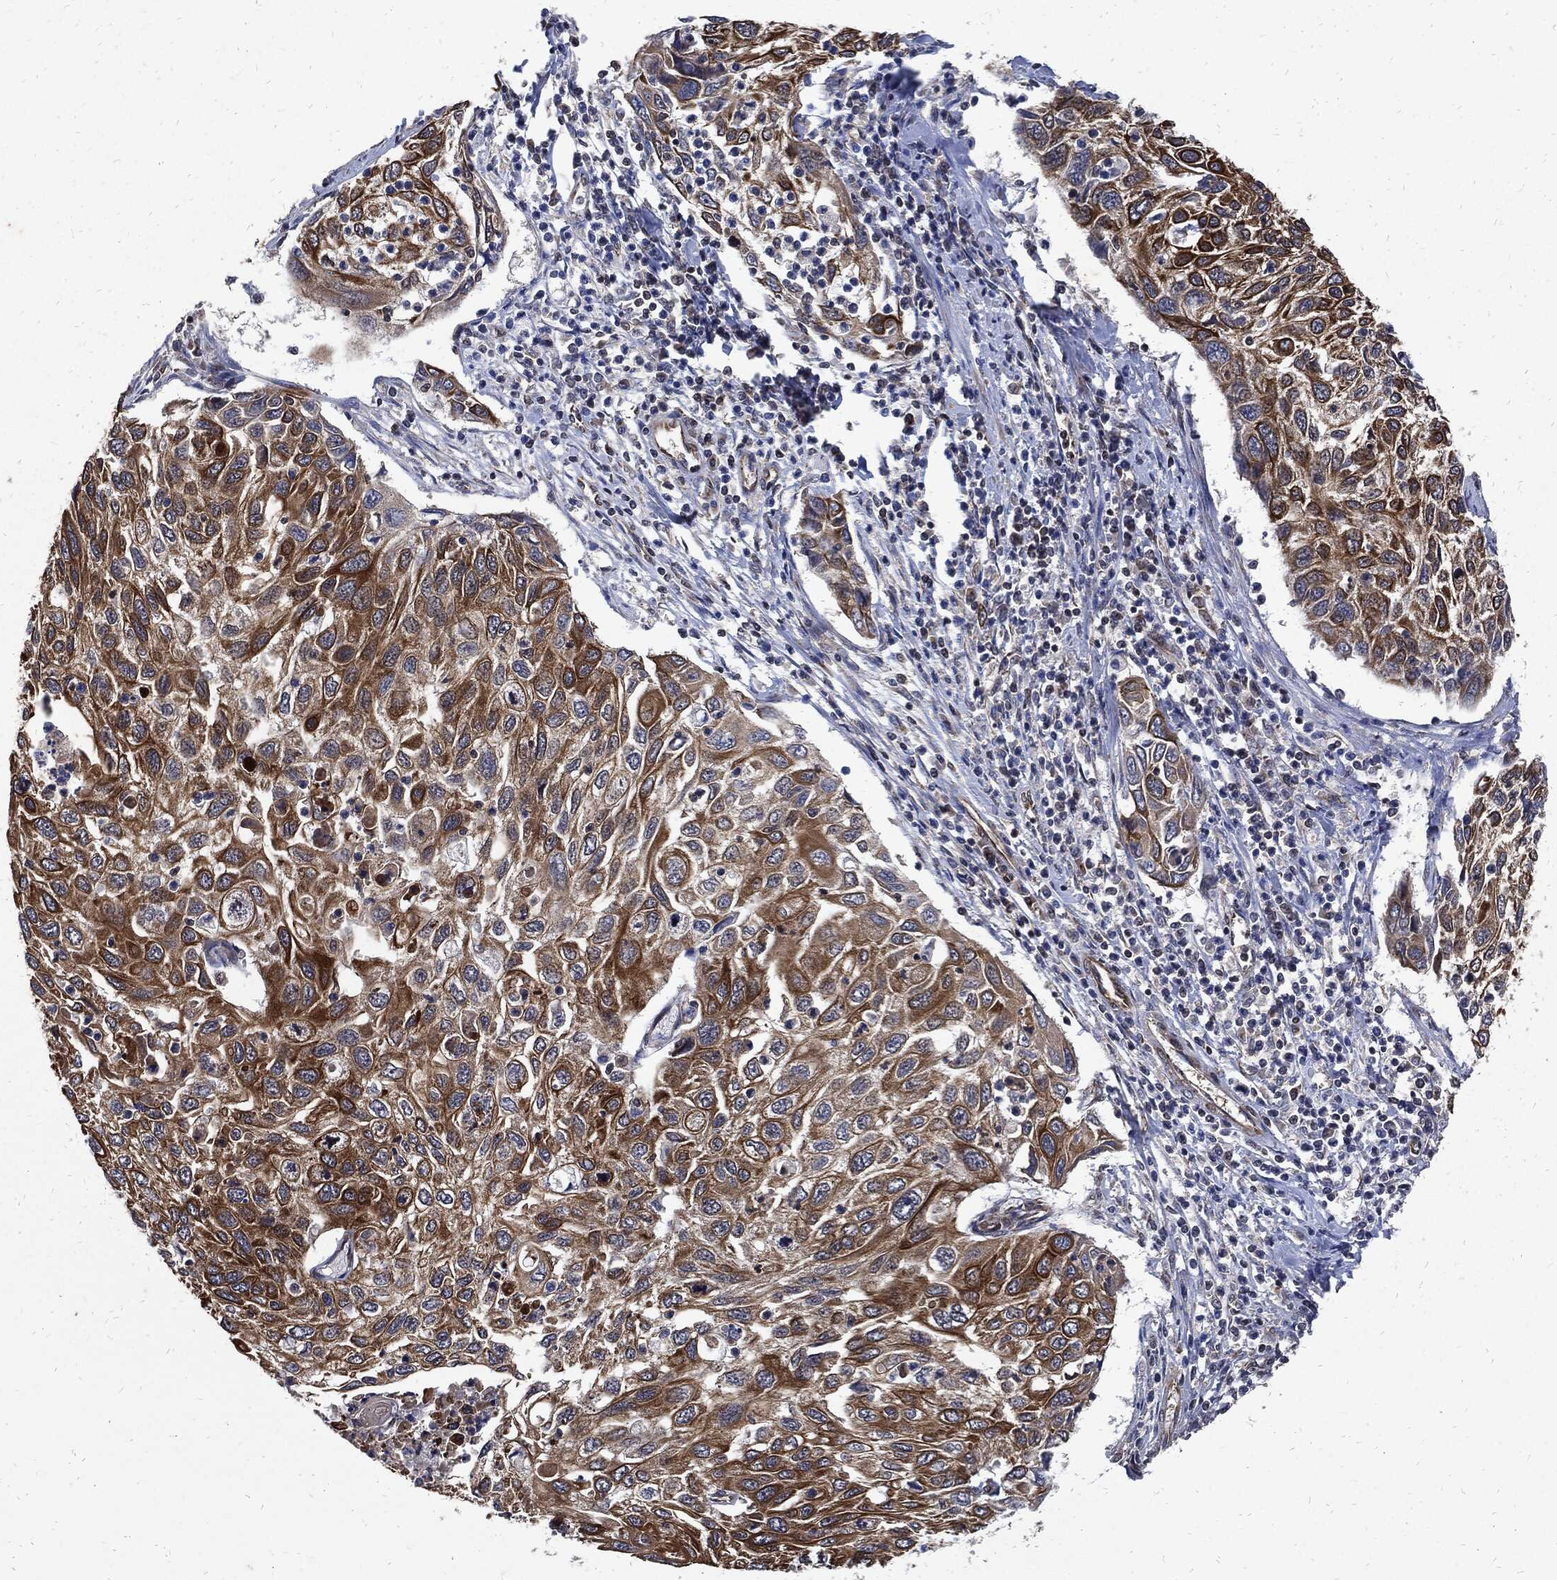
{"staining": {"intensity": "strong", "quantity": ">75%", "location": "cytoplasmic/membranous"}, "tissue": "cervical cancer", "cell_type": "Tumor cells", "image_type": "cancer", "snomed": [{"axis": "morphology", "description": "Squamous cell carcinoma, NOS"}, {"axis": "topography", "description": "Cervix"}], "caption": "Squamous cell carcinoma (cervical) was stained to show a protein in brown. There is high levels of strong cytoplasmic/membranous positivity in about >75% of tumor cells. The staining was performed using DAB (3,3'-diaminobenzidine) to visualize the protein expression in brown, while the nuclei were stained in blue with hematoxylin (Magnification: 20x).", "gene": "DCTN1", "patient": {"sex": "female", "age": 70}}